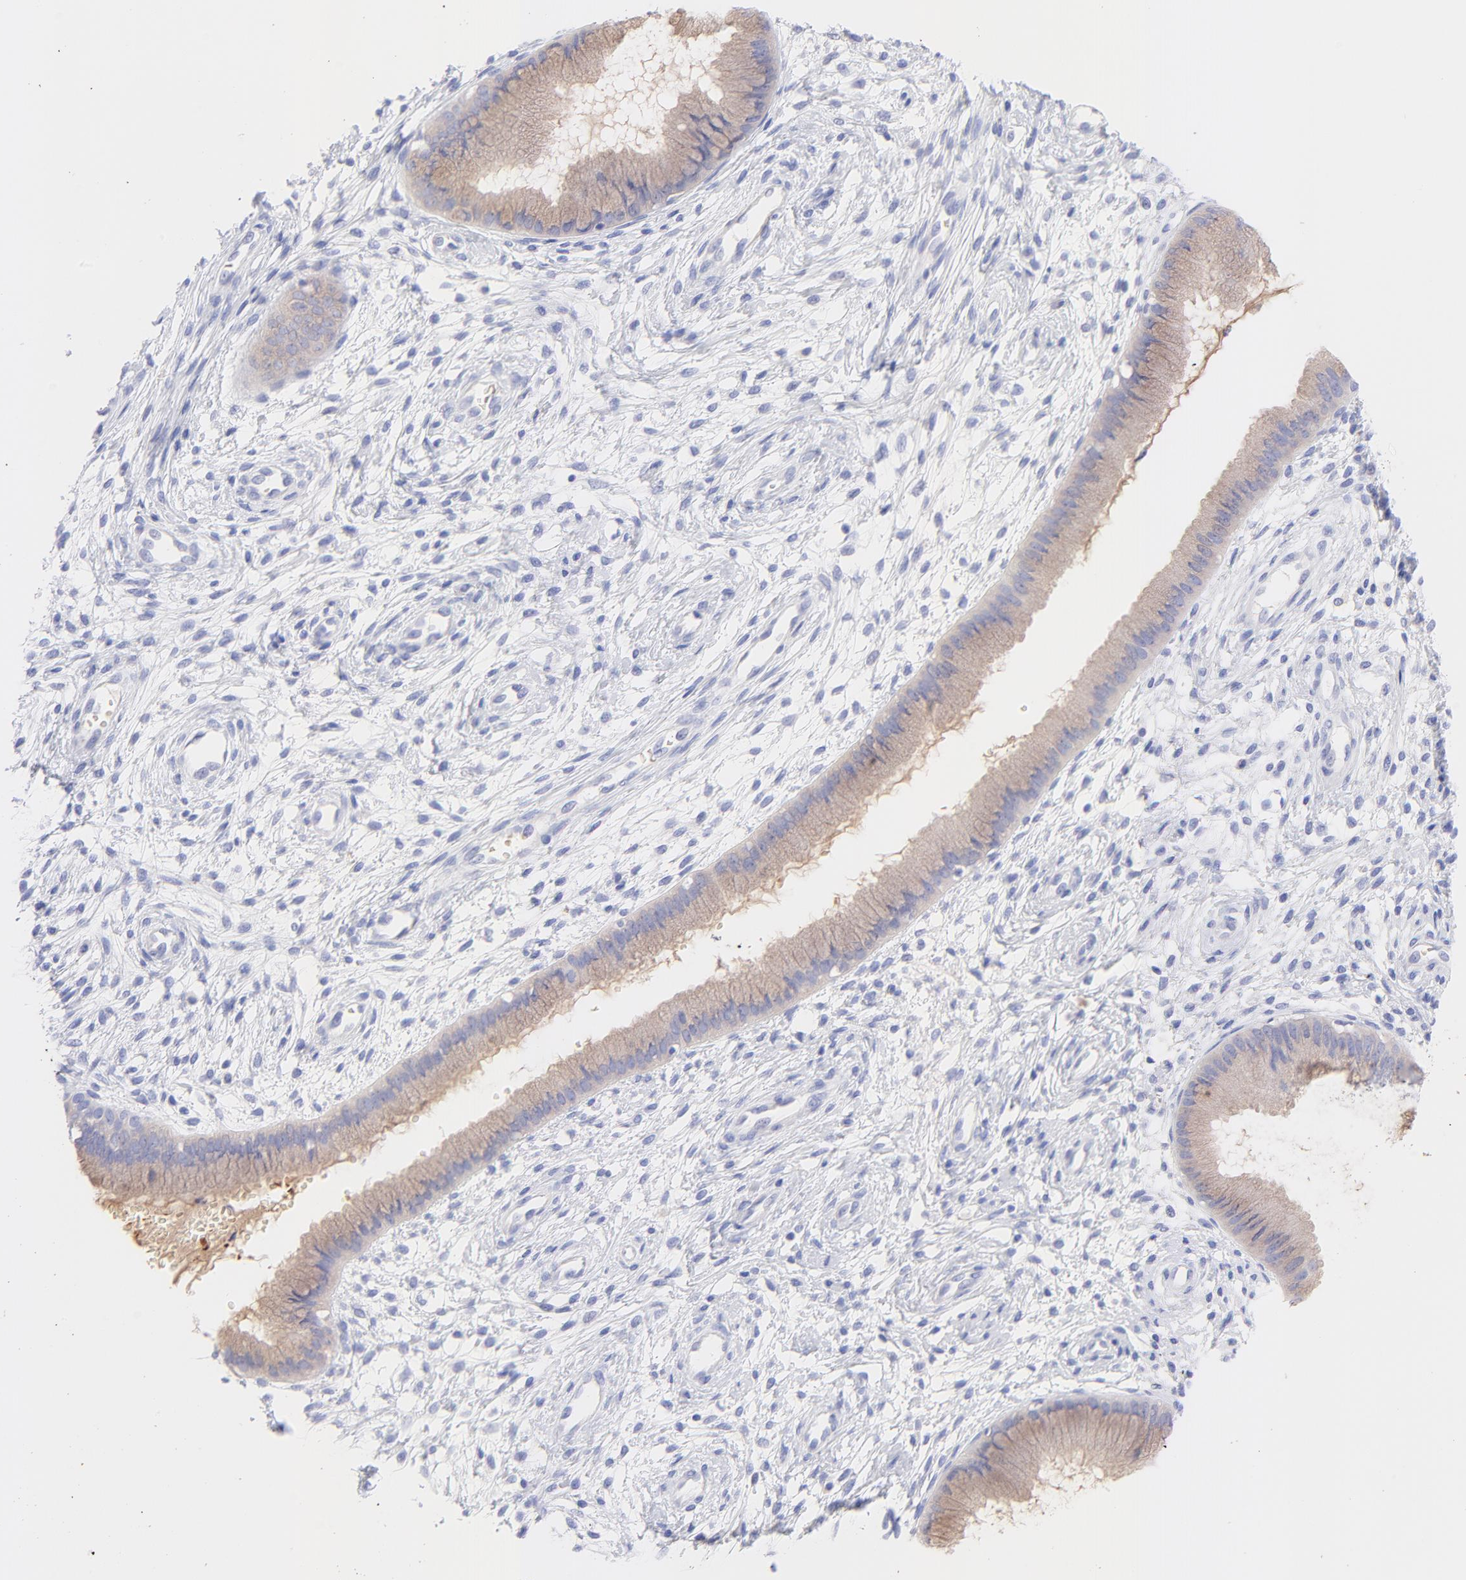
{"staining": {"intensity": "weak", "quantity": ">75%", "location": "cytoplasmic/membranous"}, "tissue": "cervix", "cell_type": "Glandular cells", "image_type": "normal", "snomed": [{"axis": "morphology", "description": "Normal tissue, NOS"}, {"axis": "topography", "description": "Cervix"}], "caption": "Immunohistochemistry (IHC) micrograph of unremarkable human cervix stained for a protein (brown), which shows low levels of weak cytoplasmic/membranous staining in approximately >75% of glandular cells.", "gene": "FRMPD3", "patient": {"sex": "female", "age": 39}}